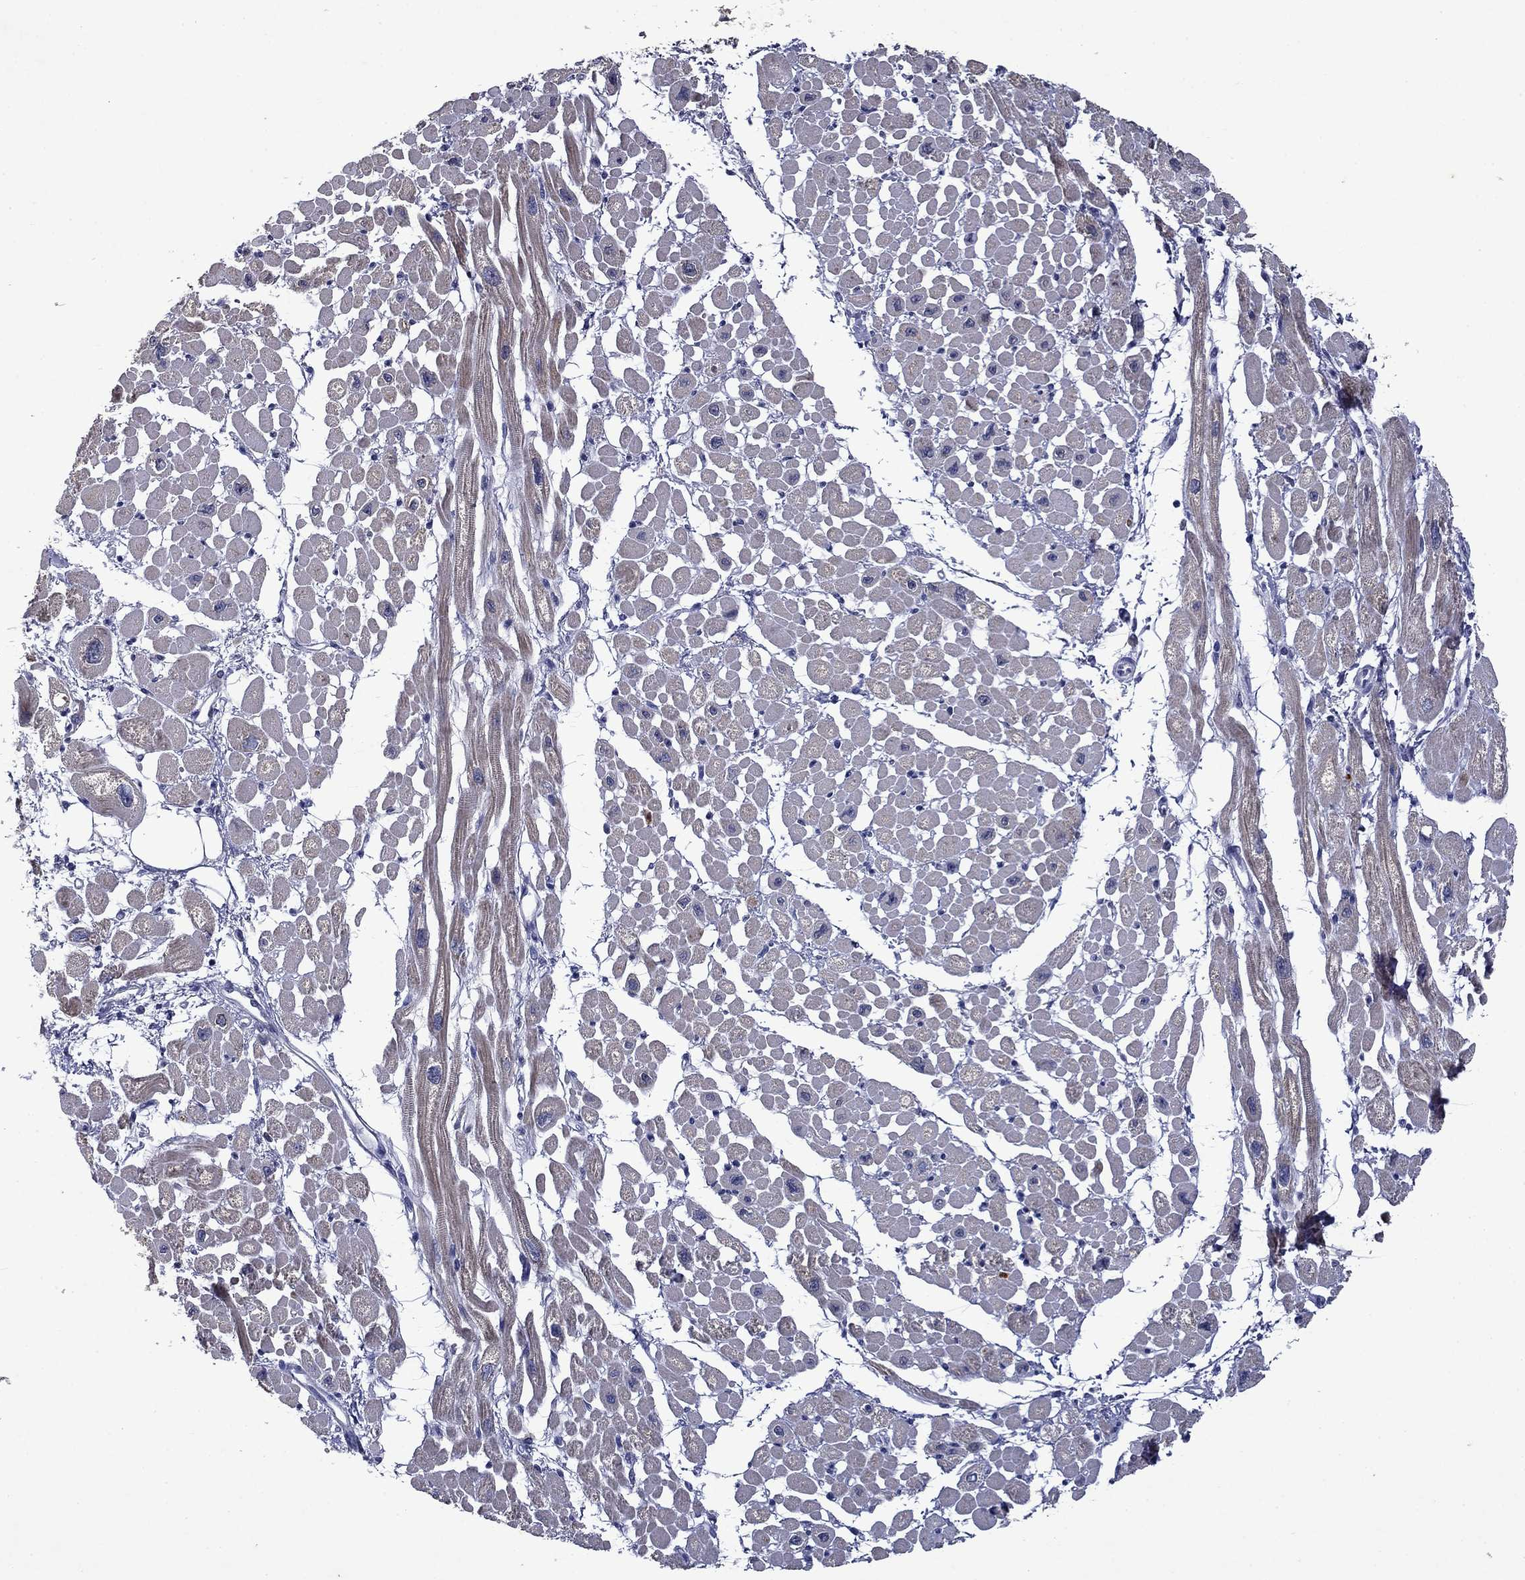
{"staining": {"intensity": "strong", "quantity": "25%-75%", "location": "cytoplasmic/membranous"}, "tissue": "heart muscle", "cell_type": "Cardiomyocytes", "image_type": "normal", "snomed": [{"axis": "morphology", "description": "Normal tissue, NOS"}, {"axis": "topography", "description": "Heart"}], "caption": "The photomicrograph exhibits immunohistochemical staining of unremarkable heart muscle. There is strong cytoplasmic/membranous expression is present in approximately 25%-75% of cardiomyocytes.", "gene": "IRF5", "patient": {"sex": "male", "age": 66}}